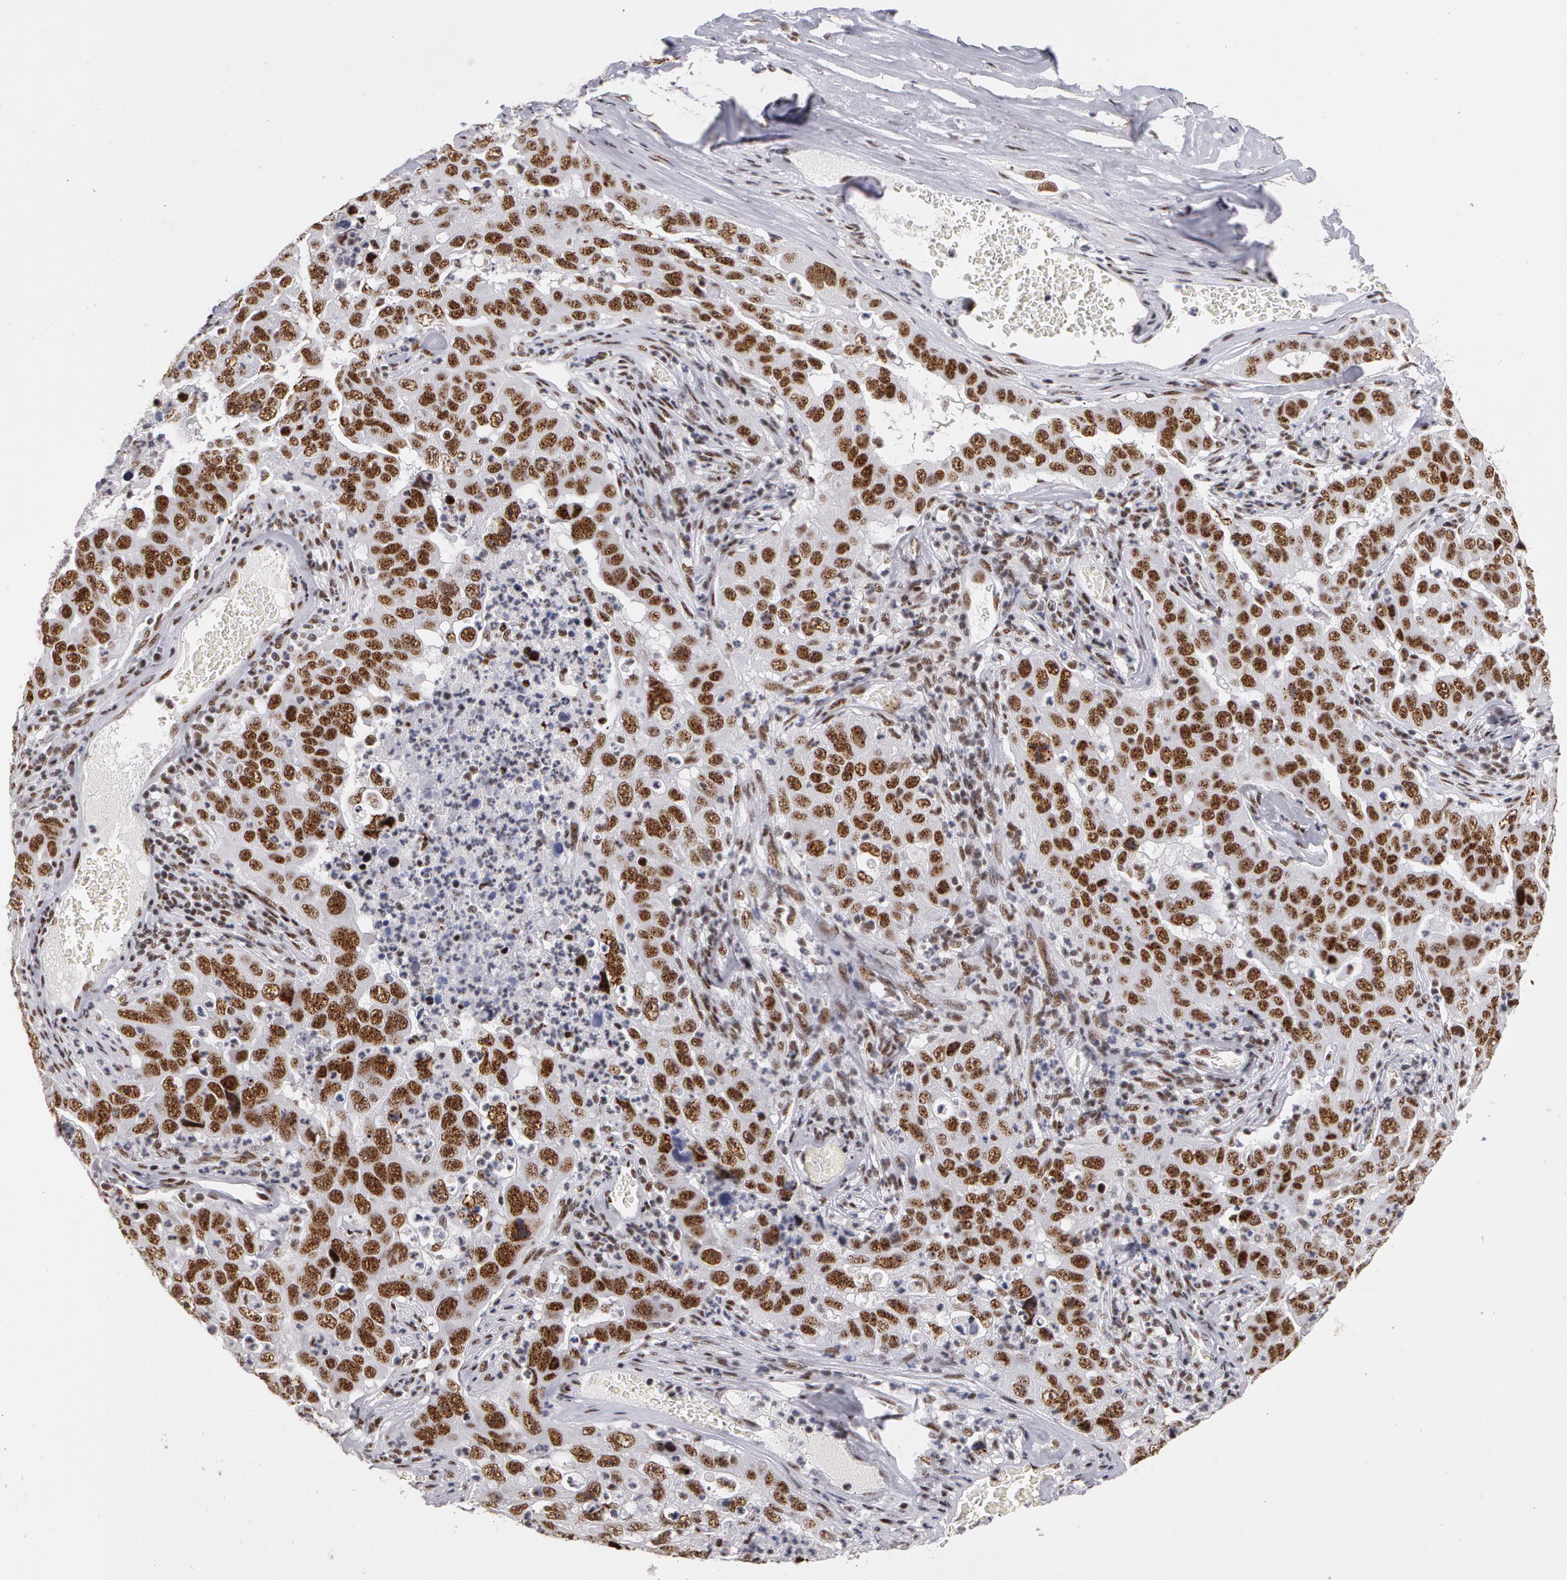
{"staining": {"intensity": "moderate", "quantity": ">75%", "location": "nuclear"}, "tissue": "lung cancer", "cell_type": "Tumor cells", "image_type": "cancer", "snomed": [{"axis": "morphology", "description": "Squamous cell carcinoma, NOS"}, {"axis": "topography", "description": "Lung"}], "caption": "Lung squamous cell carcinoma stained for a protein shows moderate nuclear positivity in tumor cells. (brown staining indicates protein expression, while blue staining denotes nuclei).", "gene": "PNN", "patient": {"sex": "male", "age": 64}}